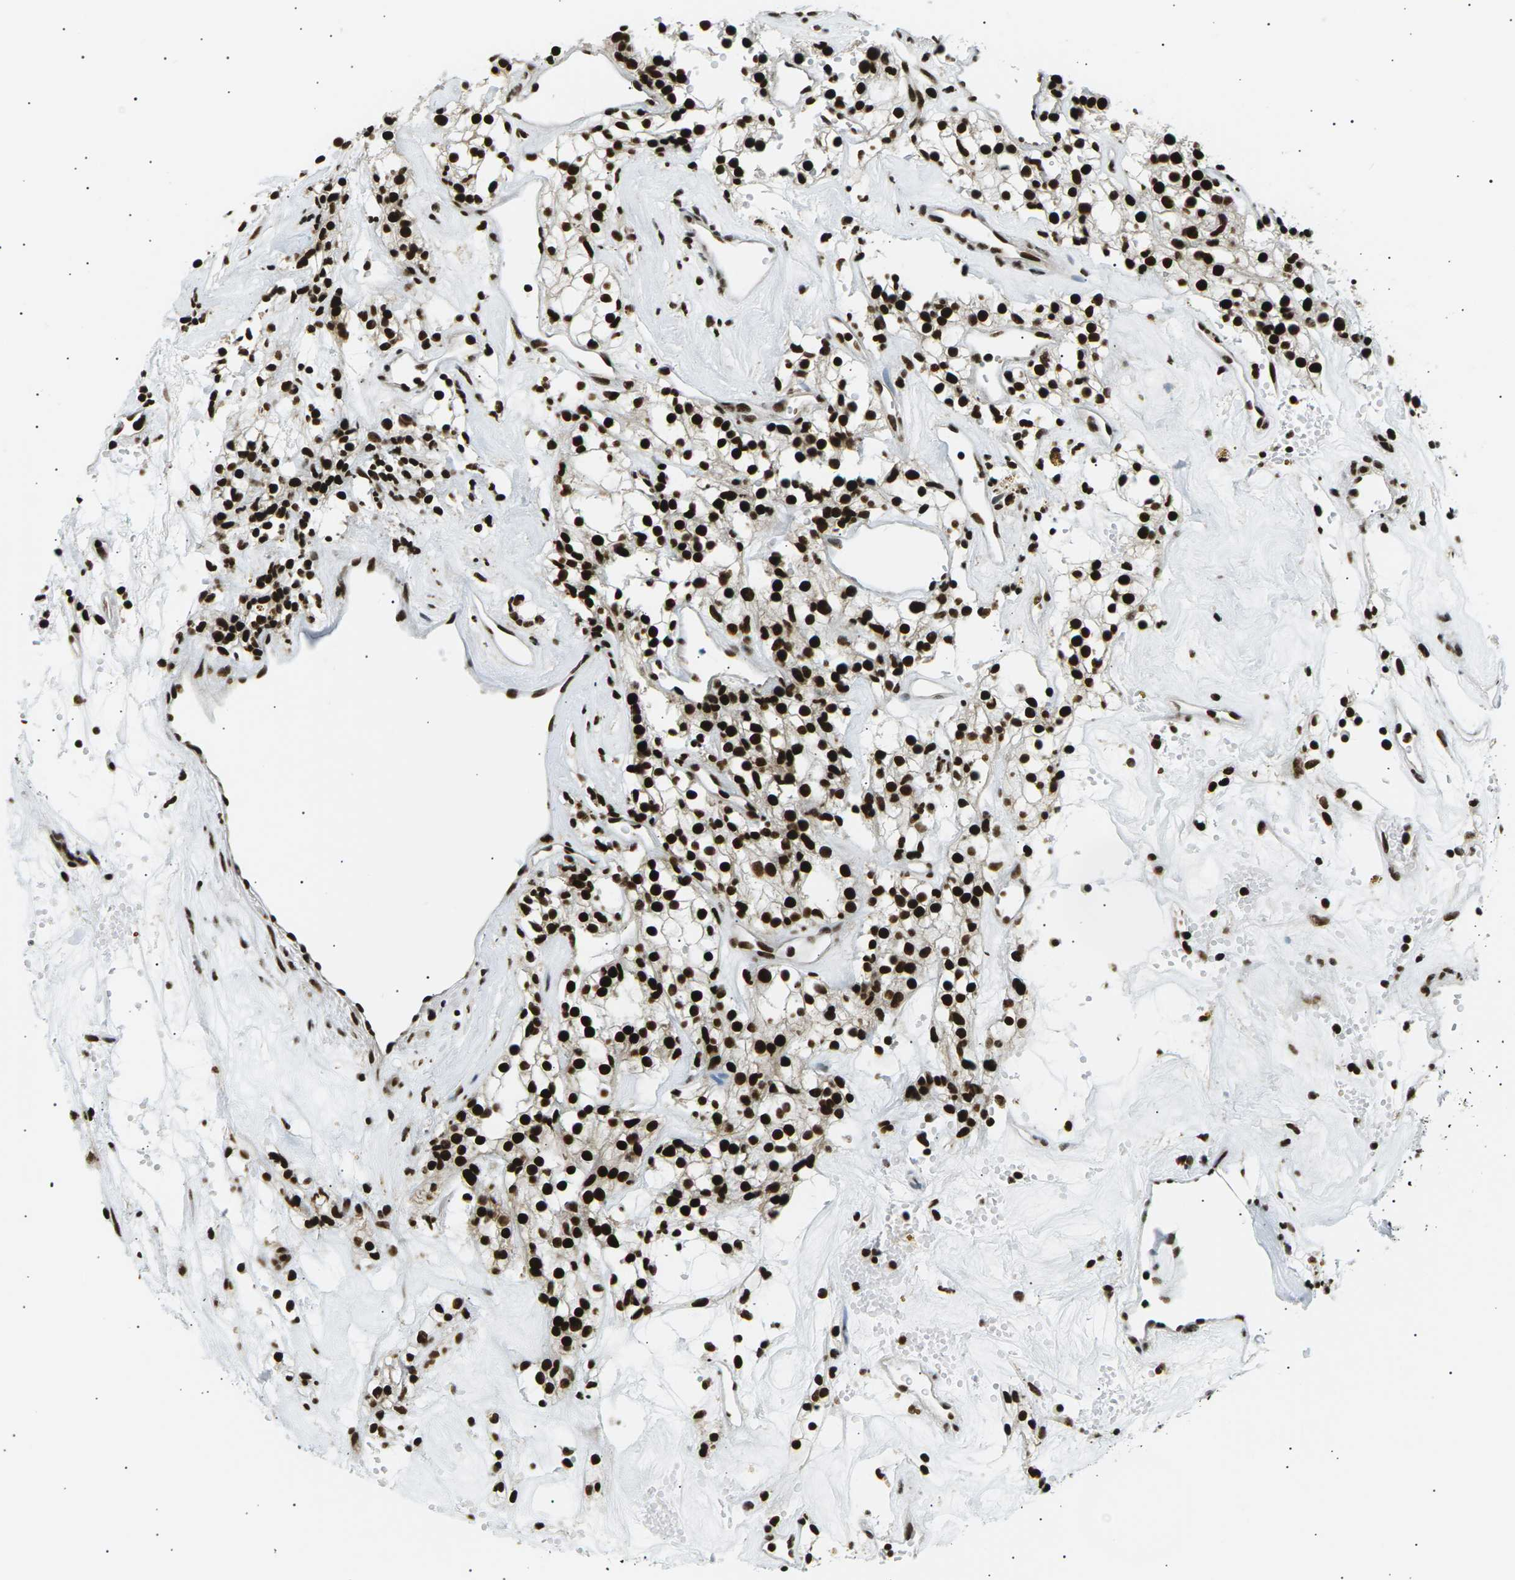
{"staining": {"intensity": "strong", "quantity": ">75%", "location": "nuclear"}, "tissue": "renal cancer", "cell_type": "Tumor cells", "image_type": "cancer", "snomed": [{"axis": "morphology", "description": "Adenocarcinoma, NOS"}, {"axis": "topography", "description": "Kidney"}], "caption": "Immunohistochemistry (IHC) staining of renal adenocarcinoma, which reveals high levels of strong nuclear staining in about >75% of tumor cells indicating strong nuclear protein staining. The staining was performed using DAB (brown) for protein detection and nuclei were counterstained in hematoxylin (blue).", "gene": "RPA2", "patient": {"sex": "male", "age": 59}}